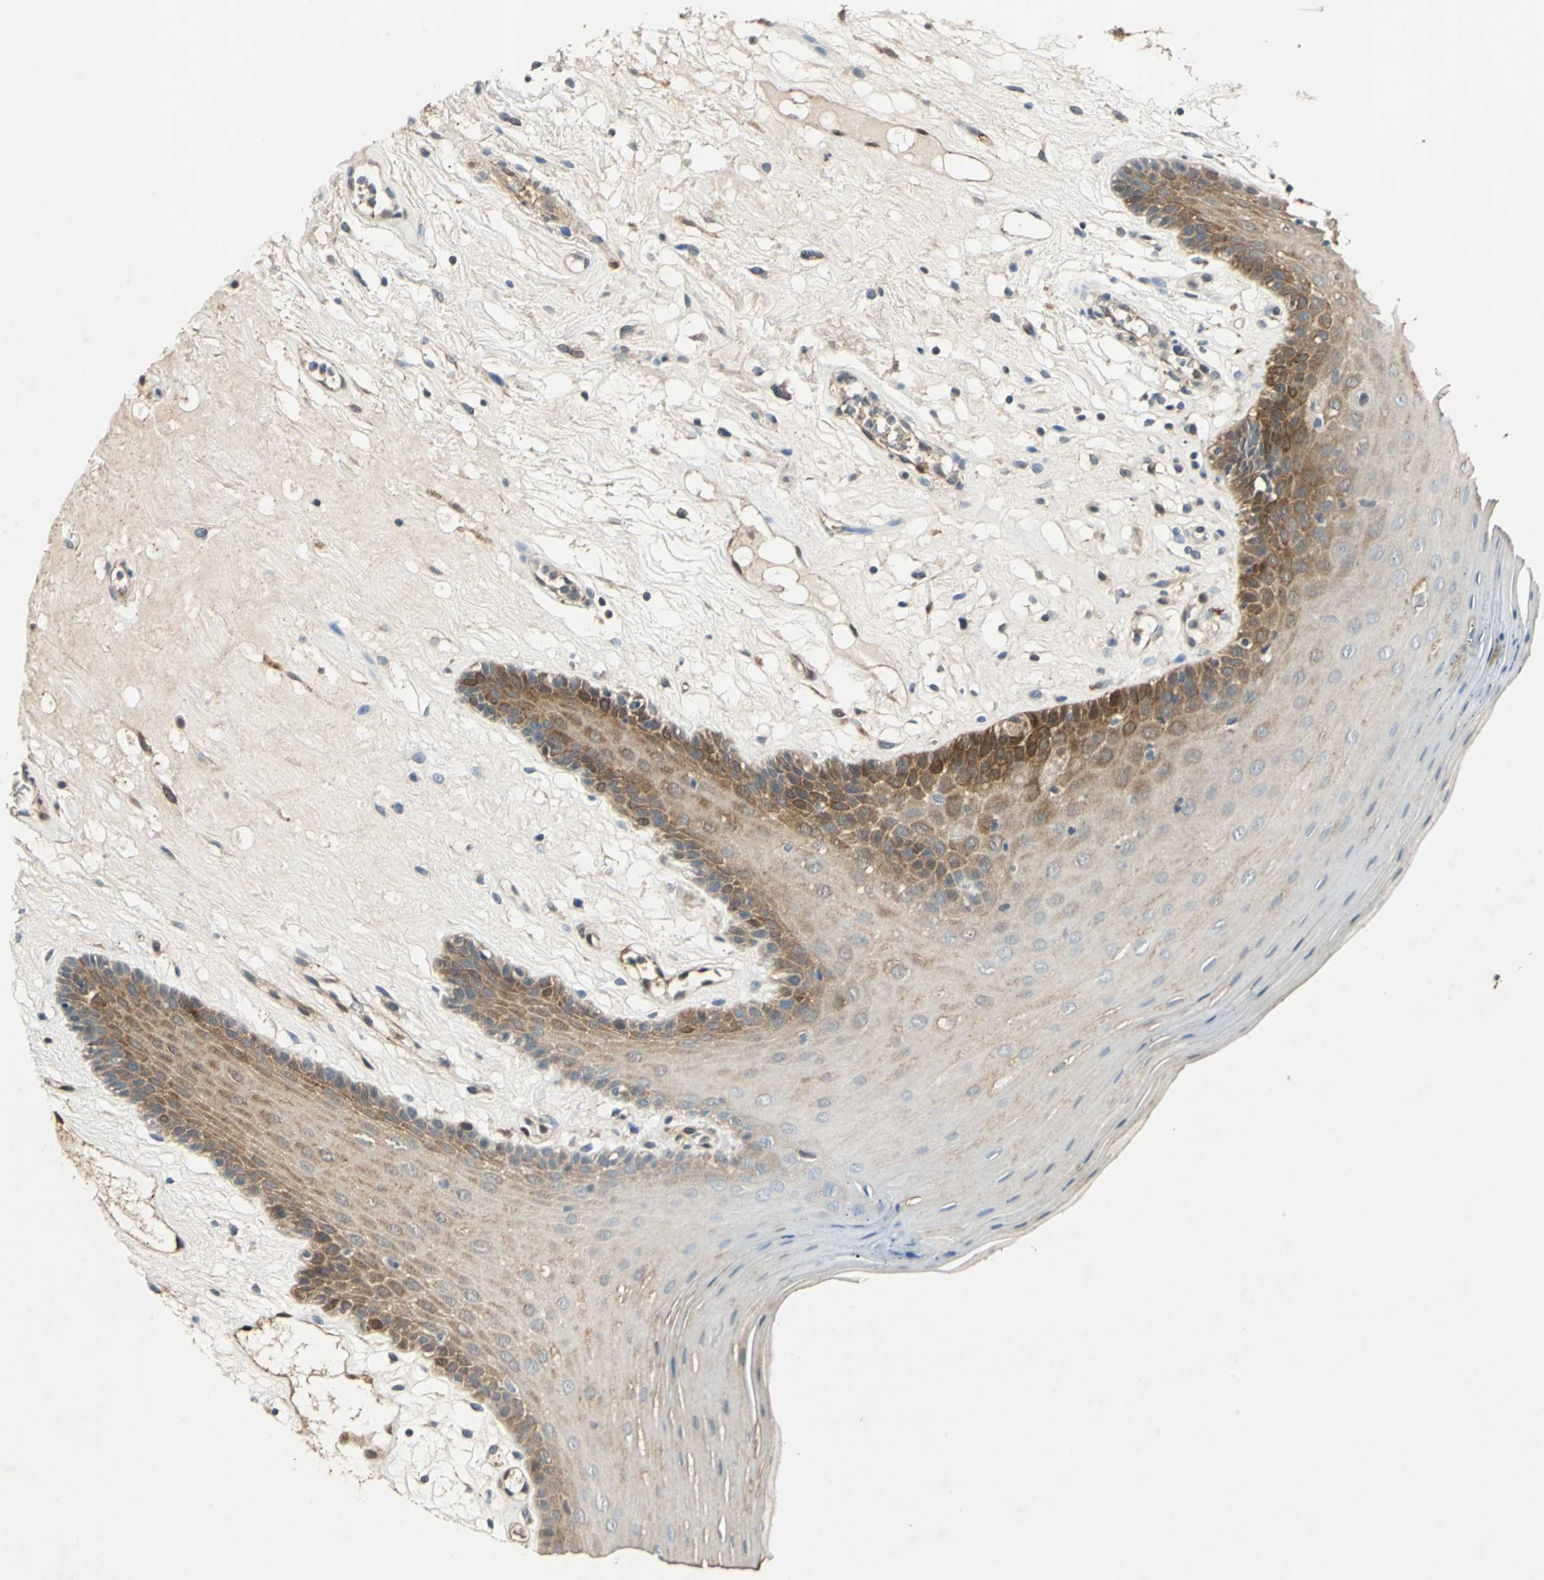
{"staining": {"intensity": "moderate", "quantity": ">75%", "location": "cytoplasmic/membranous"}, "tissue": "oral mucosa", "cell_type": "Squamous epithelial cells", "image_type": "normal", "snomed": [{"axis": "morphology", "description": "Normal tissue, NOS"}, {"axis": "morphology", "description": "Squamous cell carcinoma, NOS"}, {"axis": "topography", "description": "Skeletal muscle"}, {"axis": "topography", "description": "Oral tissue"}, {"axis": "topography", "description": "Head-Neck"}], "caption": "An IHC micrograph of benign tissue is shown. Protein staining in brown highlights moderate cytoplasmic/membranous positivity in oral mucosa within squamous epithelial cells. The staining was performed using DAB (3,3'-diaminobenzidine), with brown indicating positive protein expression. Nuclei are stained blue with hematoxylin.", "gene": "RRM2B", "patient": {"sex": "male", "age": 71}}